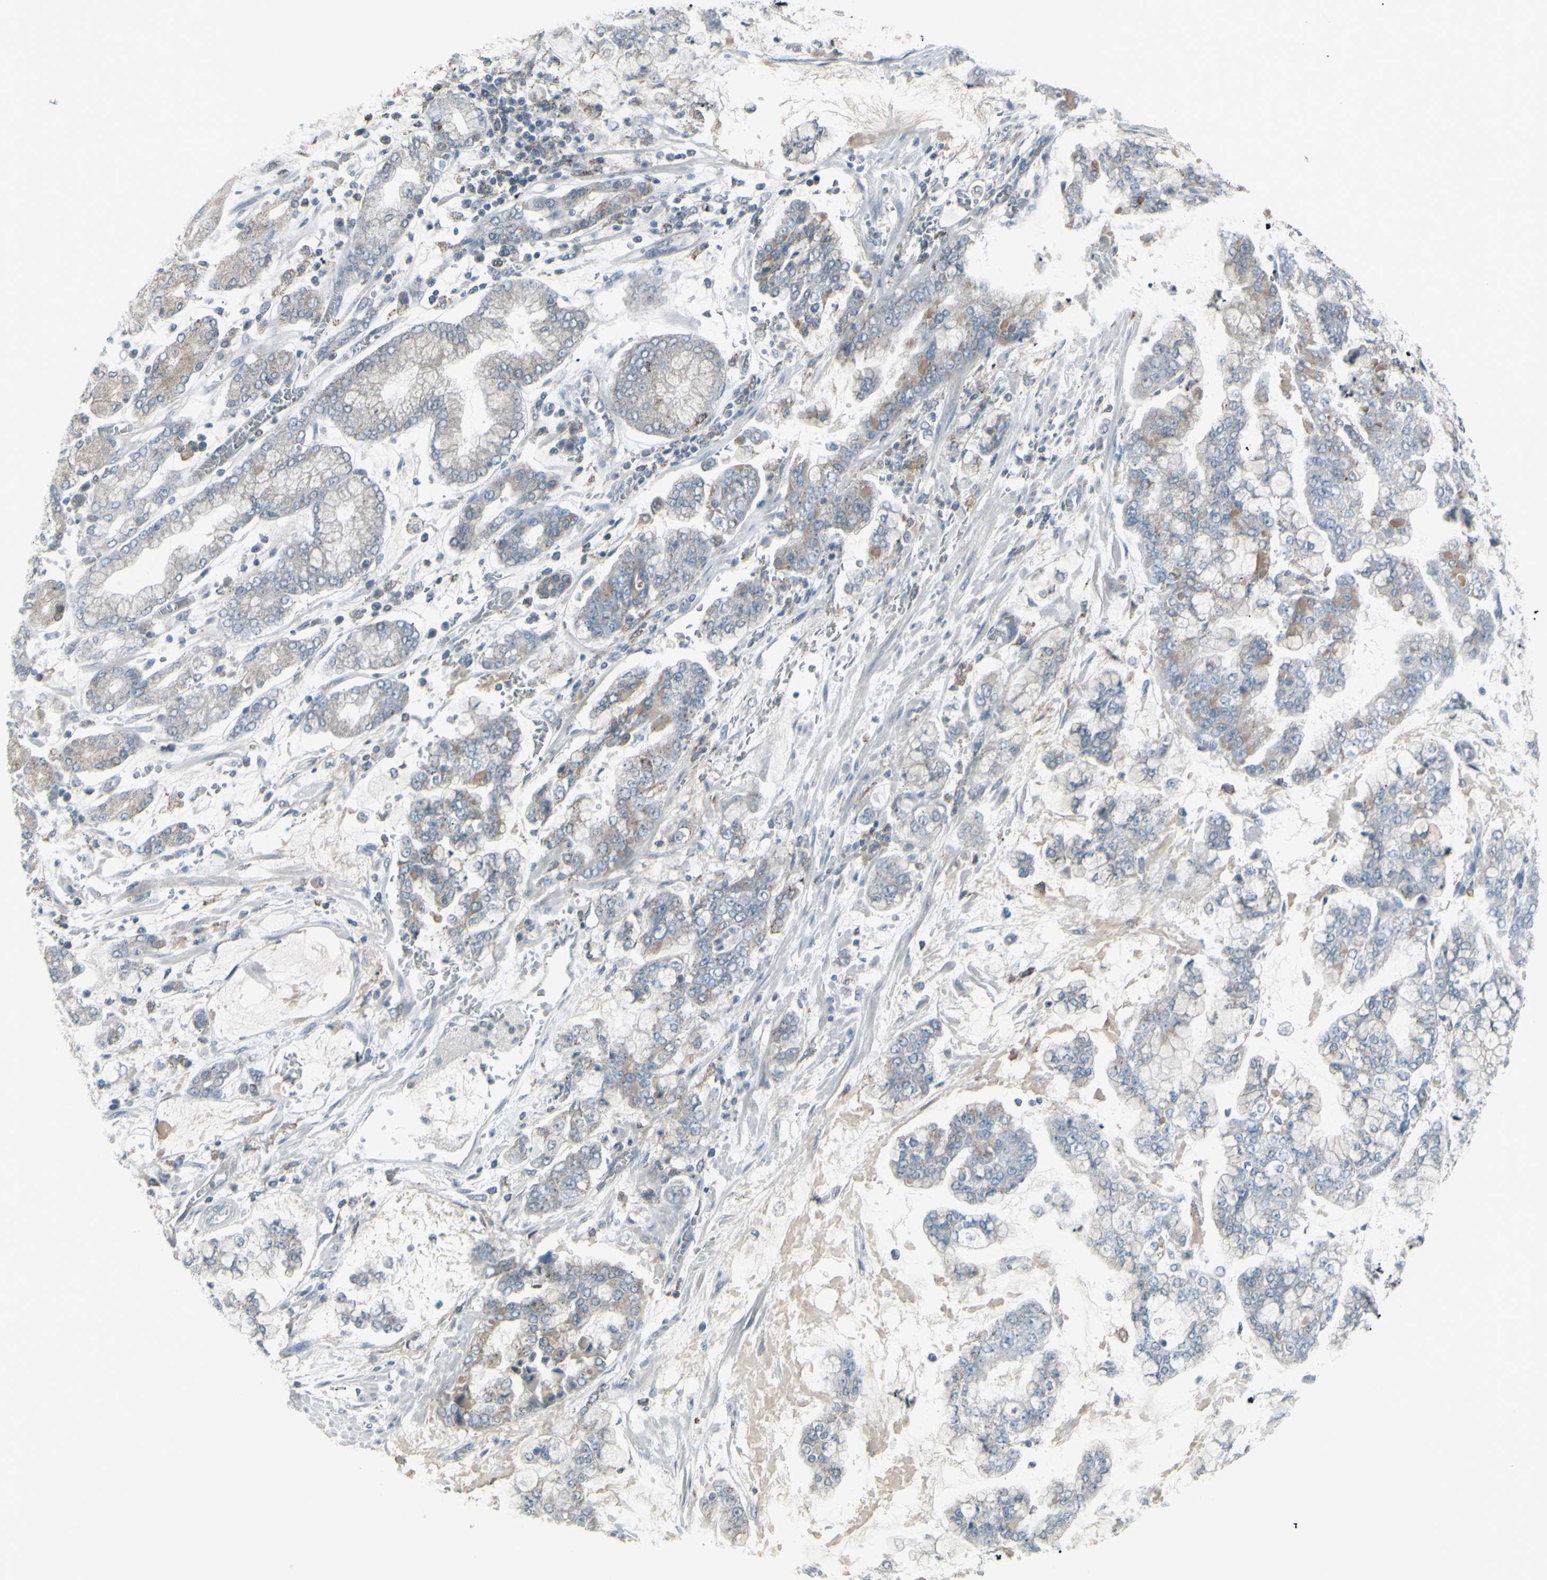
{"staining": {"intensity": "weak", "quantity": "<25%", "location": "cytoplasmic/membranous"}, "tissue": "stomach cancer", "cell_type": "Tumor cells", "image_type": "cancer", "snomed": [{"axis": "morphology", "description": "Normal tissue, NOS"}, {"axis": "morphology", "description": "Adenocarcinoma, NOS"}, {"axis": "topography", "description": "Stomach, upper"}, {"axis": "topography", "description": "Stomach"}], "caption": "Immunohistochemistry histopathology image of neoplastic tissue: stomach adenocarcinoma stained with DAB demonstrates no significant protein staining in tumor cells. (DAB IHC with hematoxylin counter stain).", "gene": "RAB3A", "patient": {"sex": "male", "age": 76}}